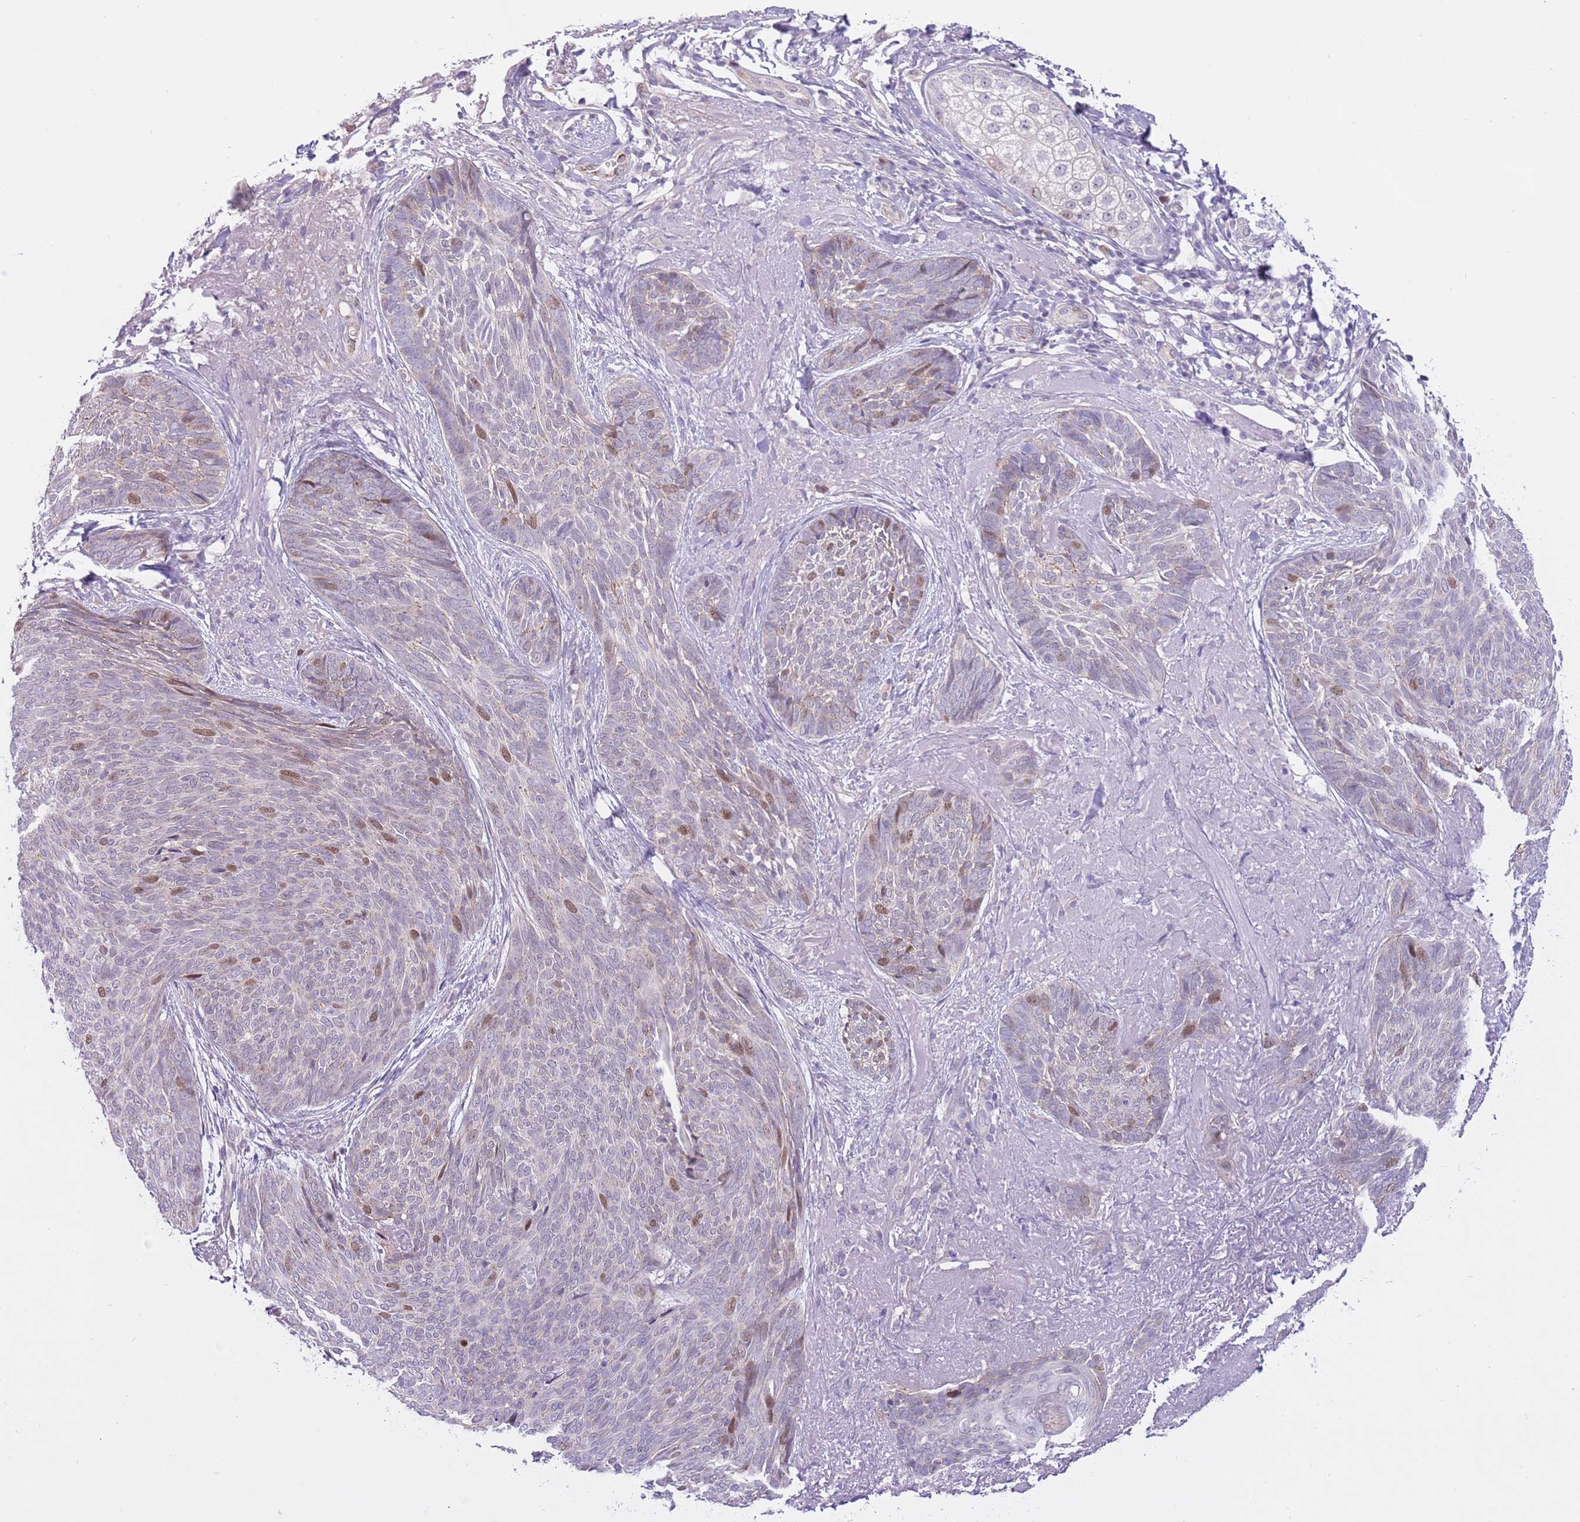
{"staining": {"intensity": "moderate", "quantity": "<25%", "location": "nuclear"}, "tissue": "skin cancer", "cell_type": "Tumor cells", "image_type": "cancer", "snomed": [{"axis": "morphology", "description": "Basal cell carcinoma"}, {"axis": "topography", "description": "Skin"}], "caption": "Moderate nuclear protein staining is appreciated in about <25% of tumor cells in skin basal cell carcinoma. The staining is performed using DAB brown chromogen to label protein expression. The nuclei are counter-stained blue using hematoxylin.", "gene": "FBRSL1", "patient": {"sex": "female", "age": 86}}